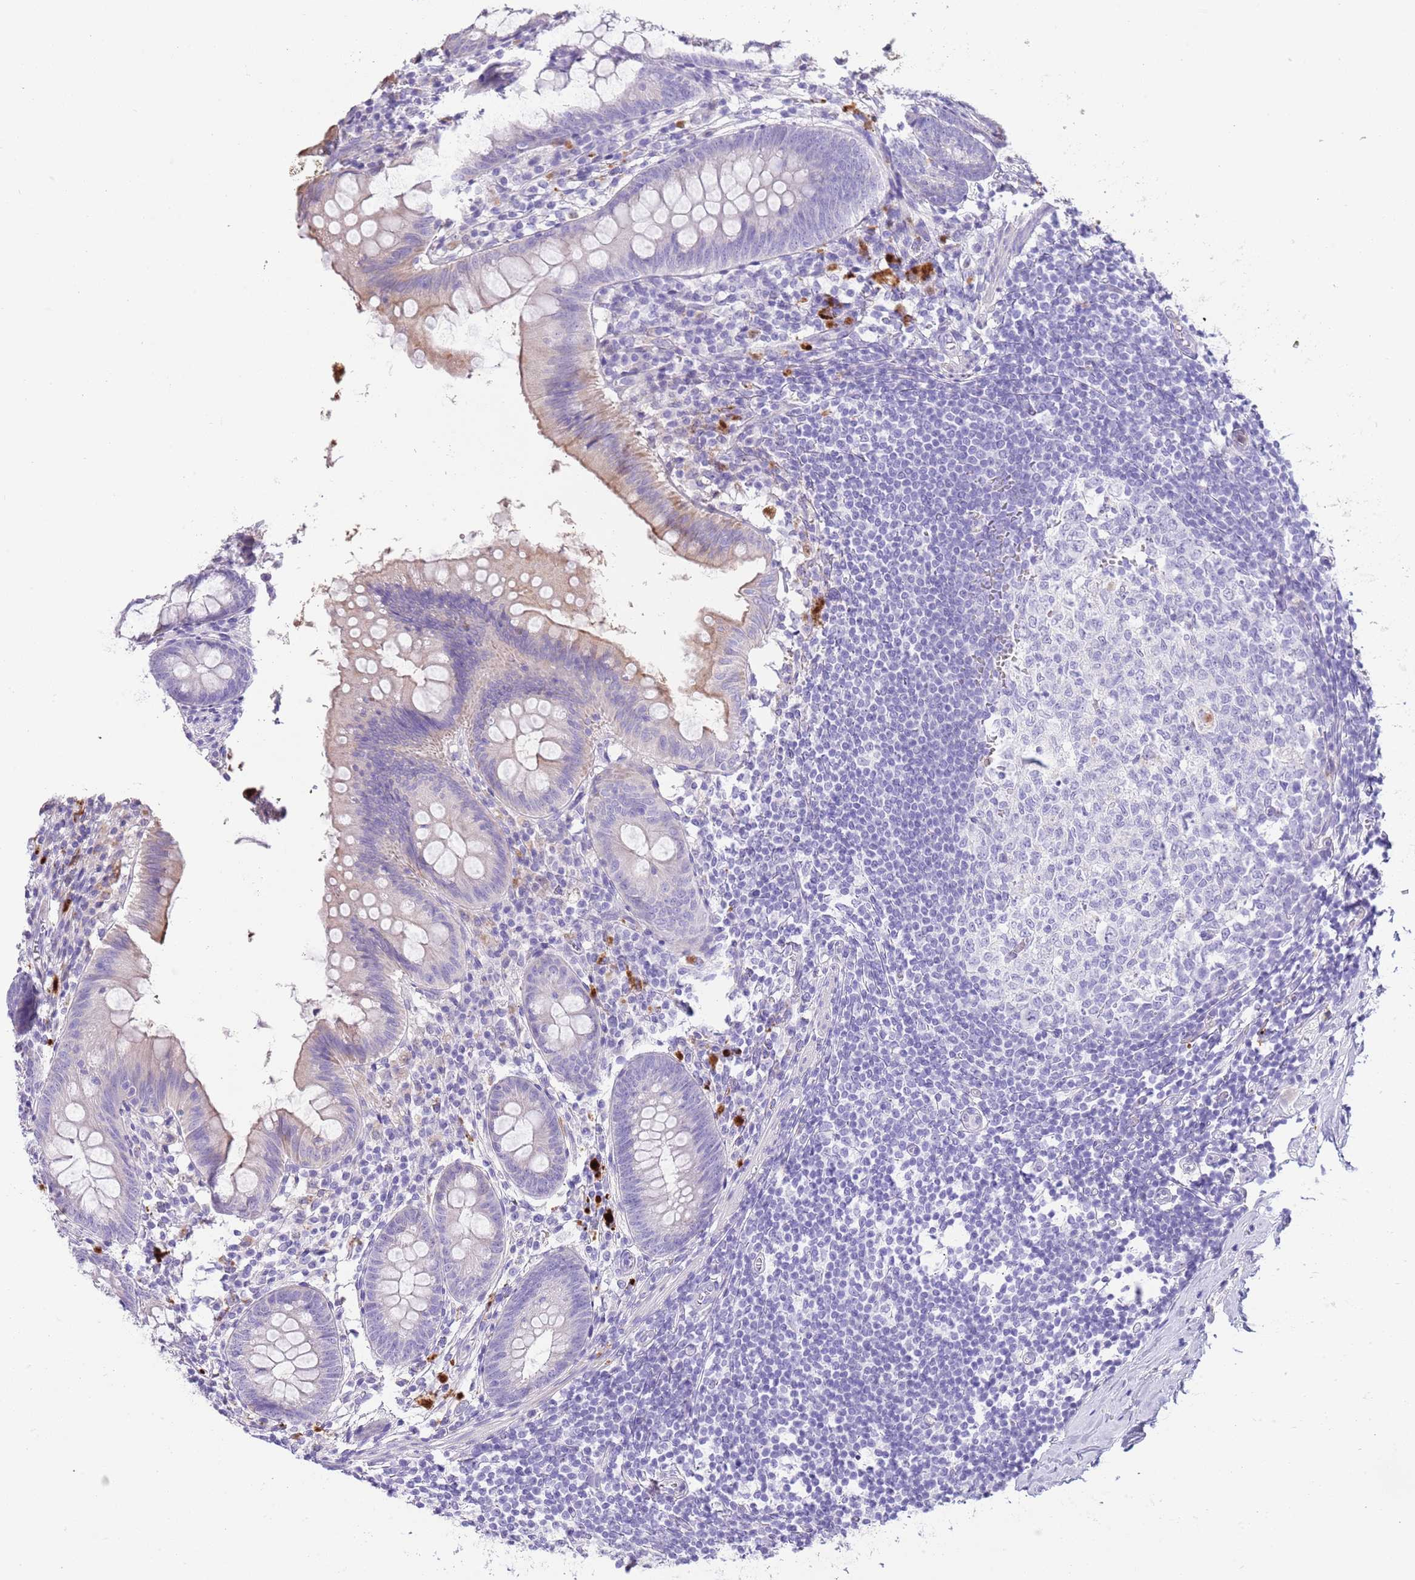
{"staining": {"intensity": "moderate", "quantity": "<25%", "location": "cytoplasmic/membranous"}, "tissue": "appendix", "cell_type": "Glandular cells", "image_type": "normal", "snomed": [{"axis": "morphology", "description": "Normal tissue, NOS"}, {"axis": "topography", "description": "Appendix"}], "caption": "Immunohistochemical staining of normal appendix displays <25% levels of moderate cytoplasmic/membranous protein positivity in about <25% of glandular cells.", "gene": "ABHD17C", "patient": {"sex": "female", "age": 51}}